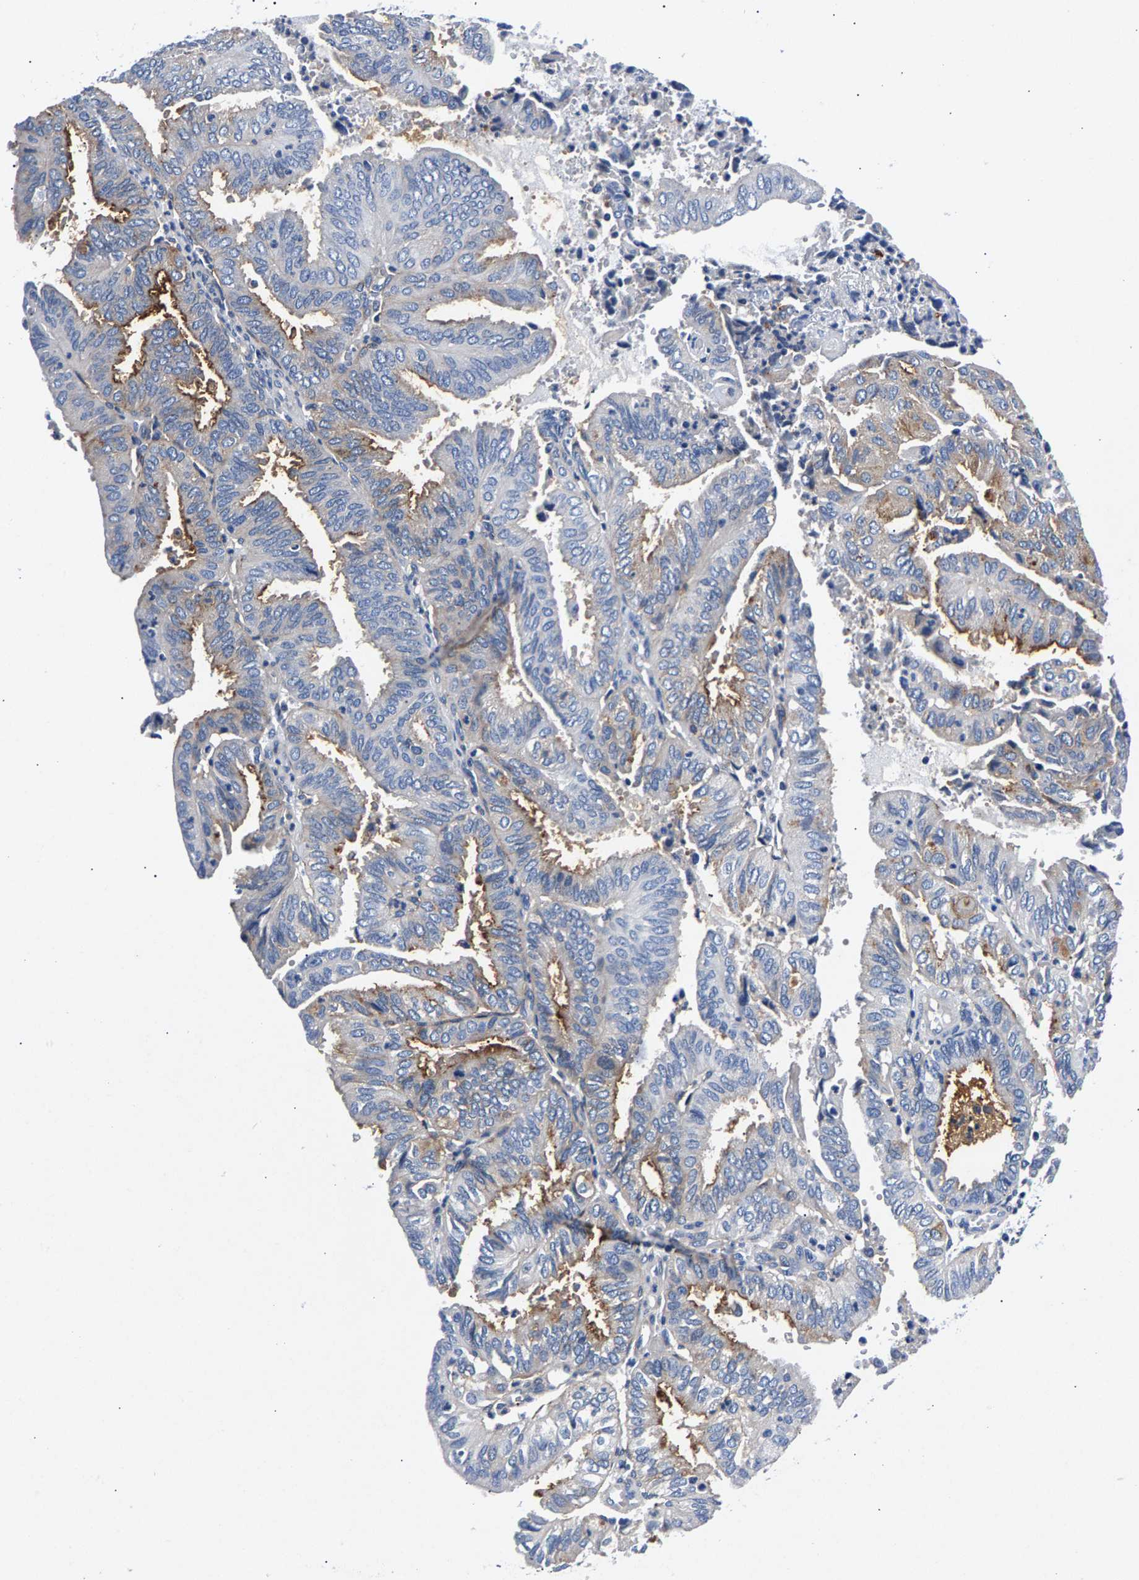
{"staining": {"intensity": "strong", "quantity": "<25%", "location": "cytoplasmic/membranous"}, "tissue": "endometrial cancer", "cell_type": "Tumor cells", "image_type": "cancer", "snomed": [{"axis": "morphology", "description": "Adenocarcinoma, NOS"}, {"axis": "topography", "description": "Uterus"}], "caption": "IHC micrograph of human endometrial adenocarcinoma stained for a protein (brown), which reveals medium levels of strong cytoplasmic/membranous staining in about <25% of tumor cells.", "gene": "P2RY4", "patient": {"sex": "female", "age": 60}}